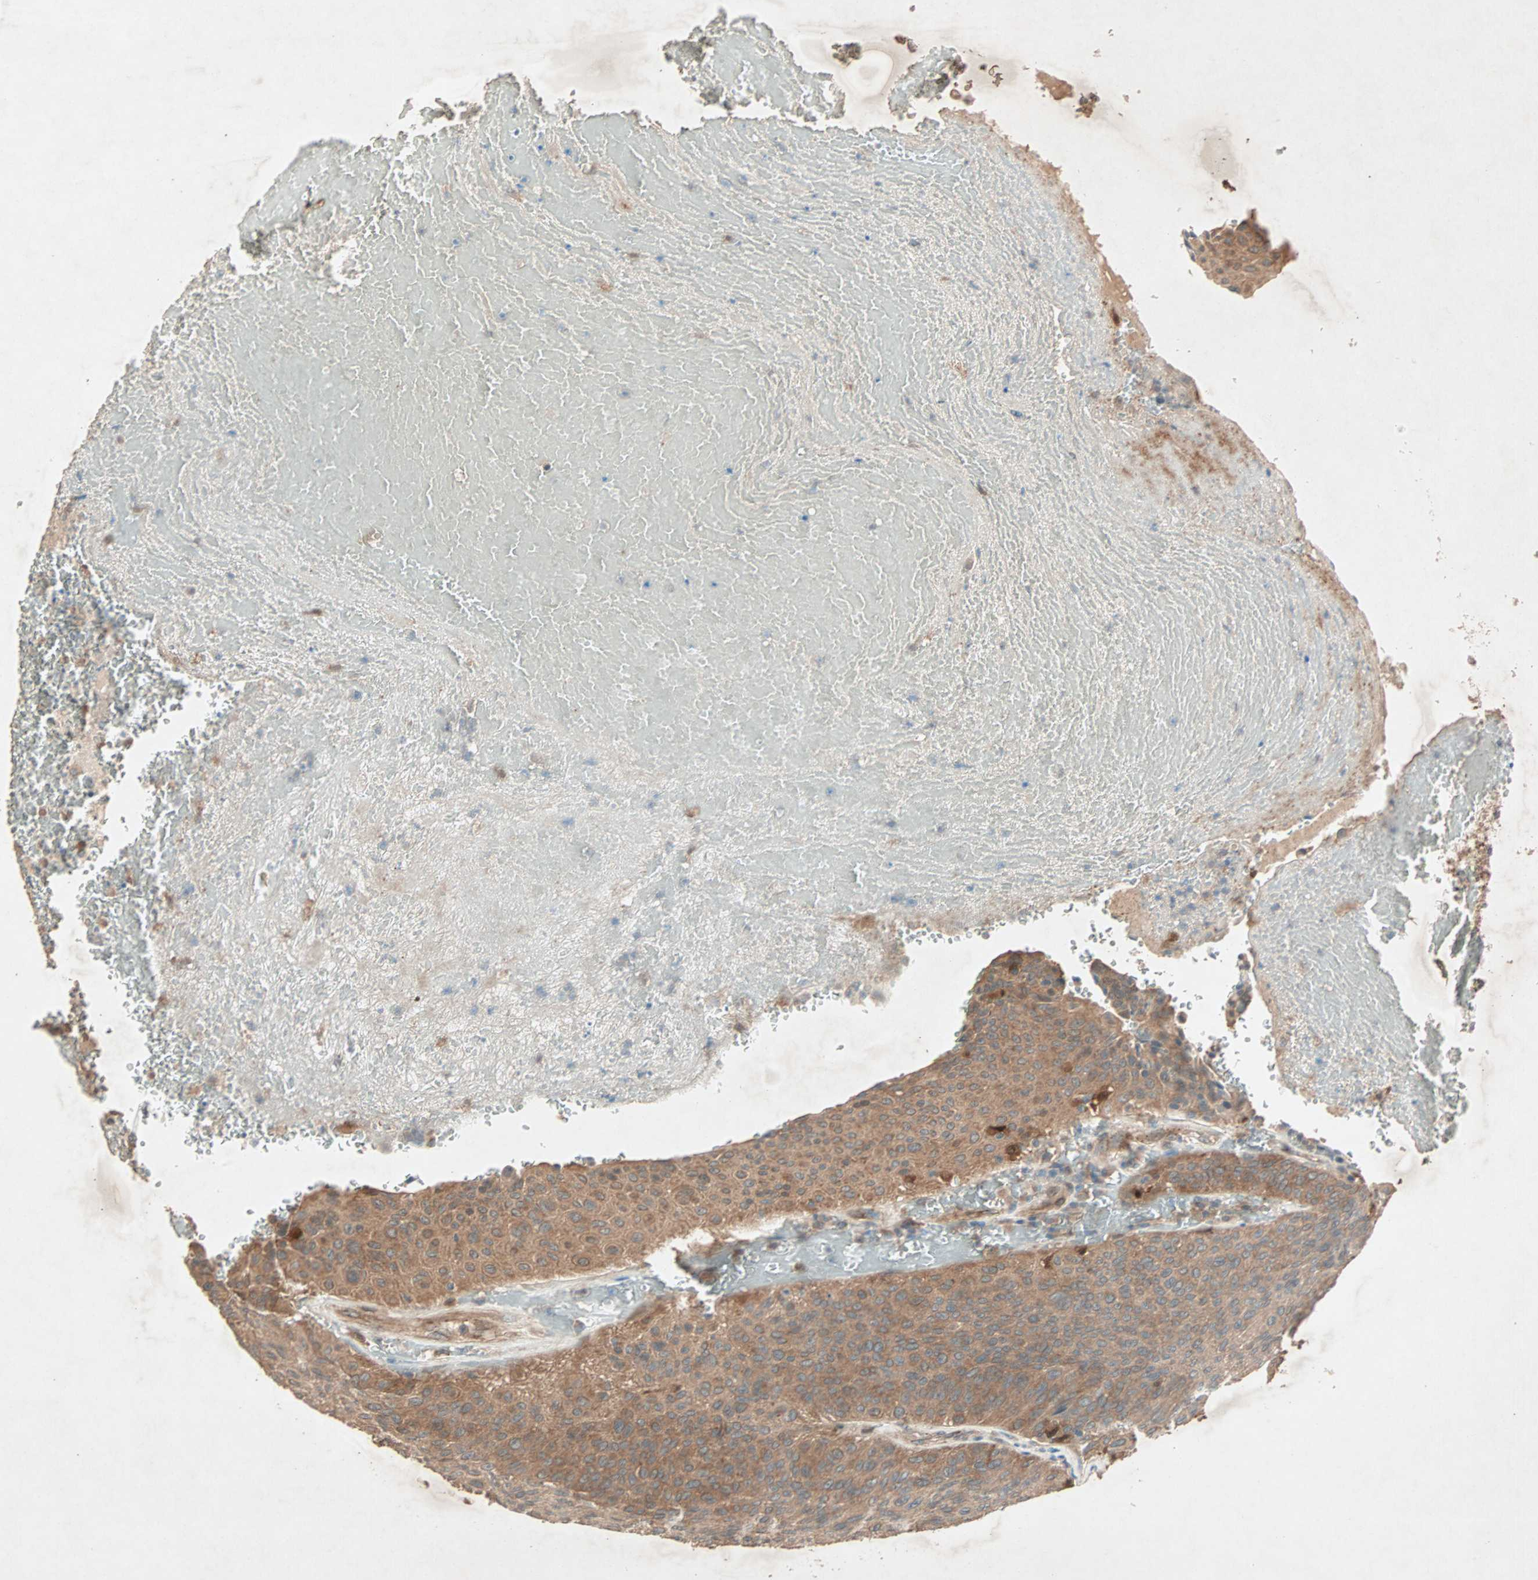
{"staining": {"intensity": "moderate", "quantity": ">75%", "location": "cytoplasmic/membranous"}, "tissue": "urothelial cancer", "cell_type": "Tumor cells", "image_type": "cancer", "snomed": [{"axis": "morphology", "description": "Urothelial carcinoma, High grade"}, {"axis": "topography", "description": "Urinary bladder"}], "caption": "Immunohistochemical staining of high-grade urothelial carcinoma displays moderate cytoplasmic/membranous protein expression in approximately >75% of tumor cells. (brown staining indicates protein expression, while blue staining denotes nuclei).", "gene": "SDSL", "patient": {"sex": "male", "age": 66}}